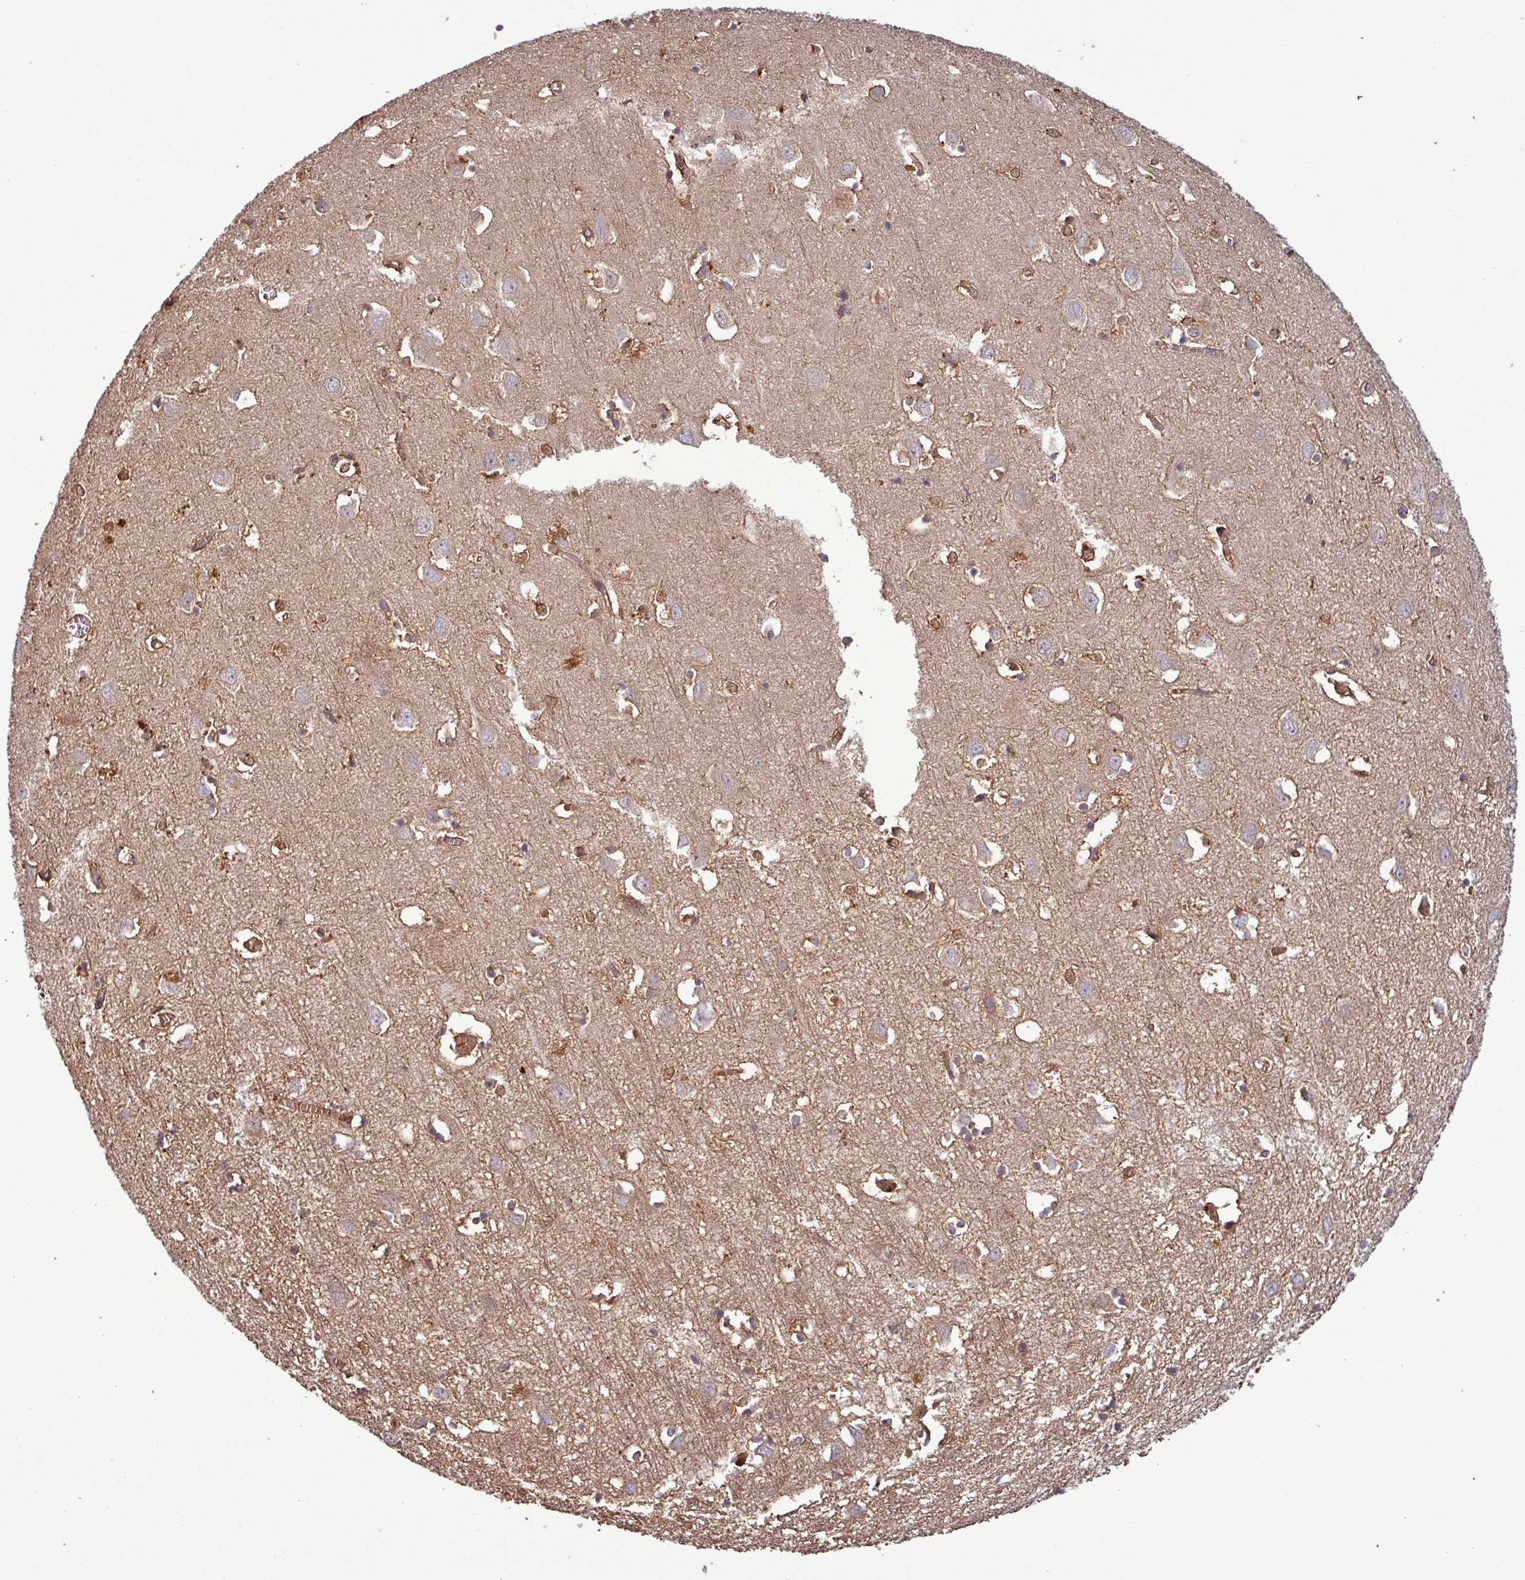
{"staining": {"intensity": "strong", "quantity": ">75%", "location": "cytoplasmic/membranous"}, "tissue": "cerebral cortex", "cell_type": "Endothelial cells", "image_type": "normal", "snomed": [{"axis": "morphology", "description": "Normal tissue, NOS"}, {"axis": "topography", "description": "Cerebral cortex"}], "caption": "Strong cytoplasmic/membranous positivity for a protein is appreciated in approximately >75% of endothelial cells of normal cerebral cortex using immunohistochemistry.", "gene": "SIRPB2", "patient": {"sex": "male", "age": 70}}